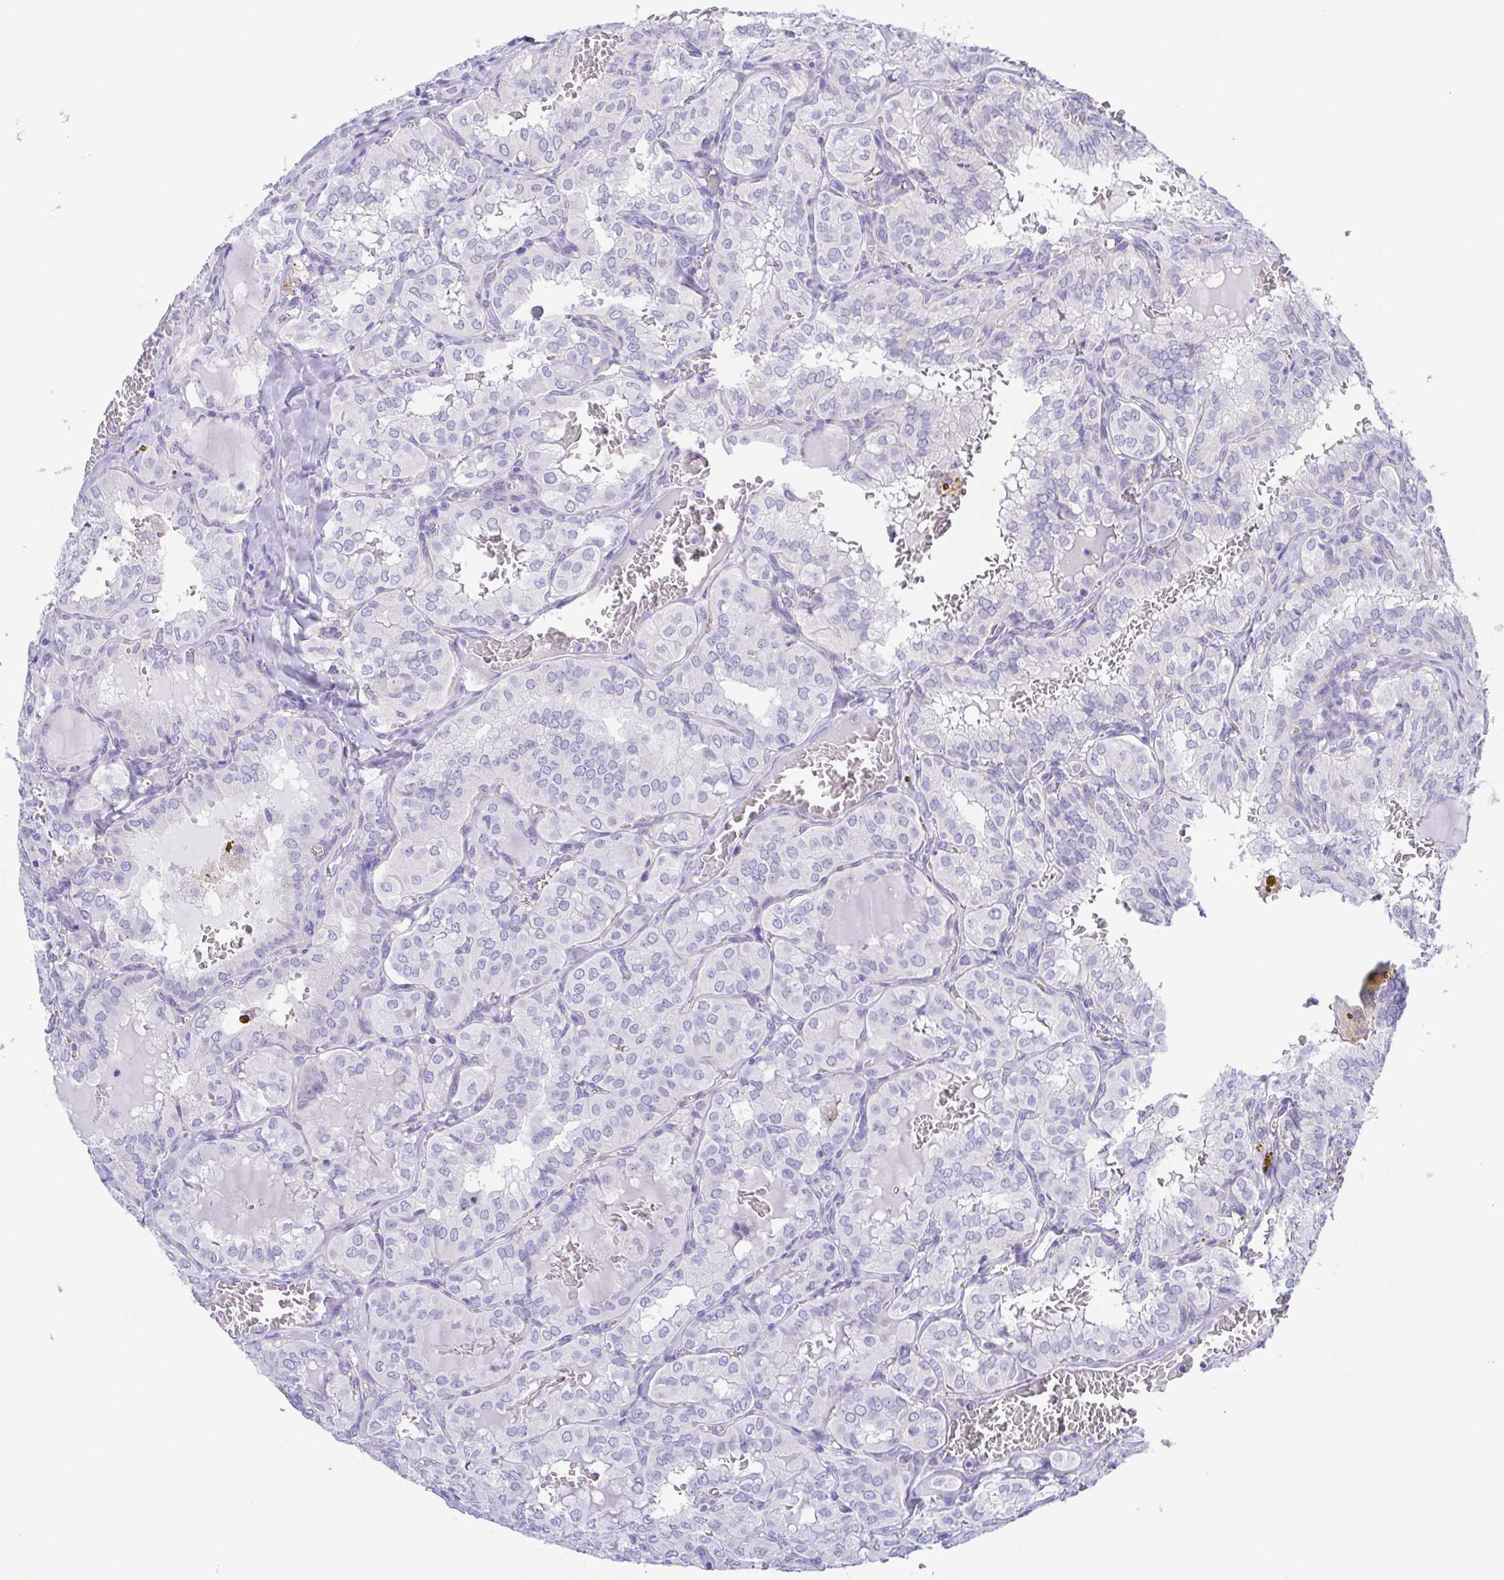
{"staining": {"intensity": "negative", "quantity": "none", "location": "none"}, "tissue": "thyroid cancer", "cell_type": "Tumor cells", "image_type": "cancer", "snomed": [{"axis": "morphology", "description": "Papillary adenocarcinoma, NOS"}, {"axis": "topography", "description": "Thyroid gland"}], "caption": "Human thyroid papillary adenocarcinoma stained for a protein using immunohistochemistry shows no expression in tumor cells.", "gene": "MUCL3", "patient": {"sex": "male", "age": 20}}